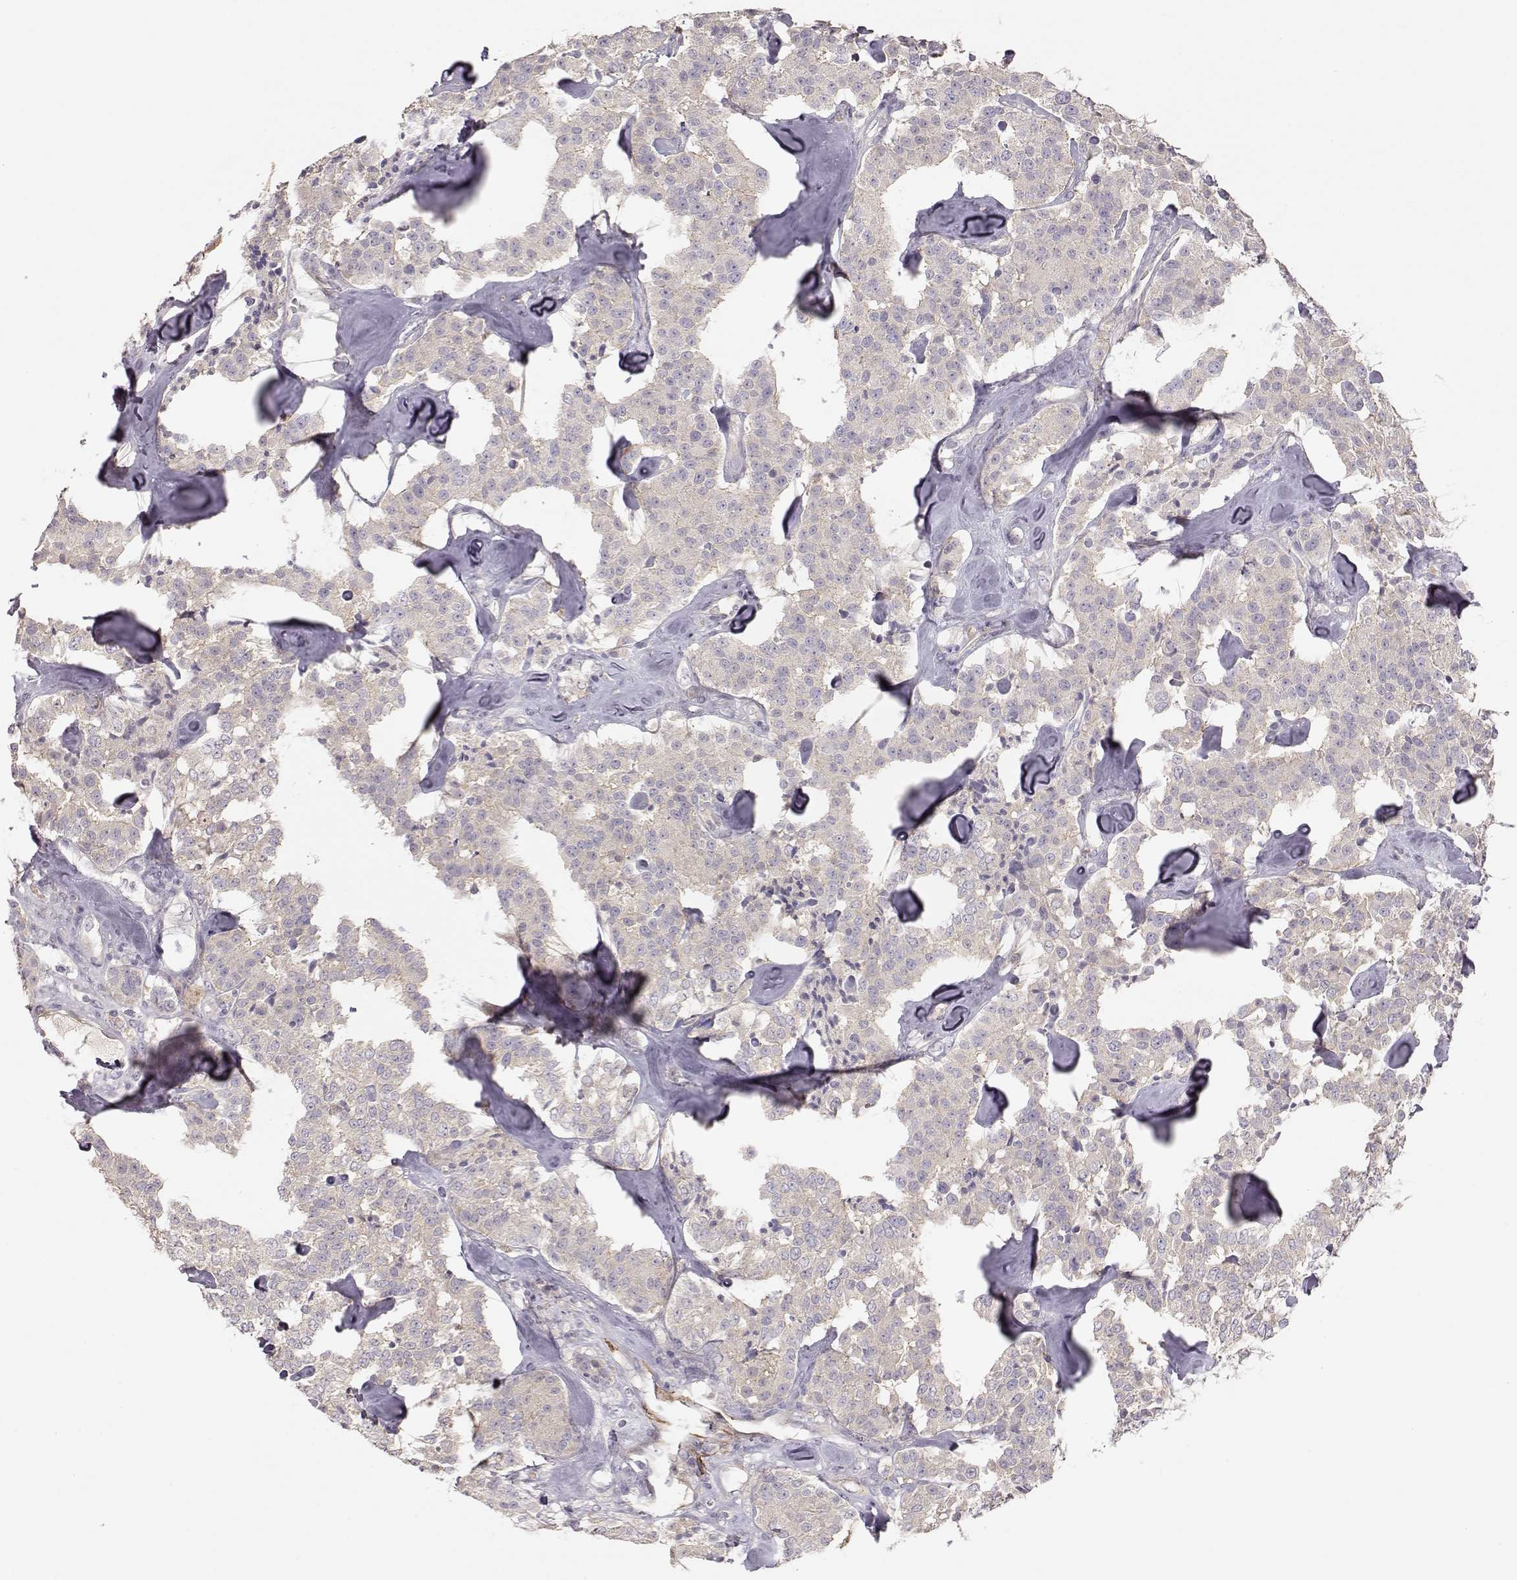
{"staining": {"intensity": "weak", "quantity": ">75%", "location": "cytoplasmic/membranous"}, "tissue": "carcinoid", "cell_type": "Tumor cells", "image_type": "cancer", "snomed": [{"axis": "morphology", "description": "Carcinoid, malignant, NOS"}, {"axis": "topography", "description": "Pancreas"}], "caption": "This micrograph exhibits carcinoid (malignant) stained with IHC to label a protein in brown. The cytoplasmic/membranous of tumor cells show weak positivity for the protein. Nuclei are counter-stained blue.", "gene": "ARHGAP8", "patient": {"sex": "male", "age": 41}}